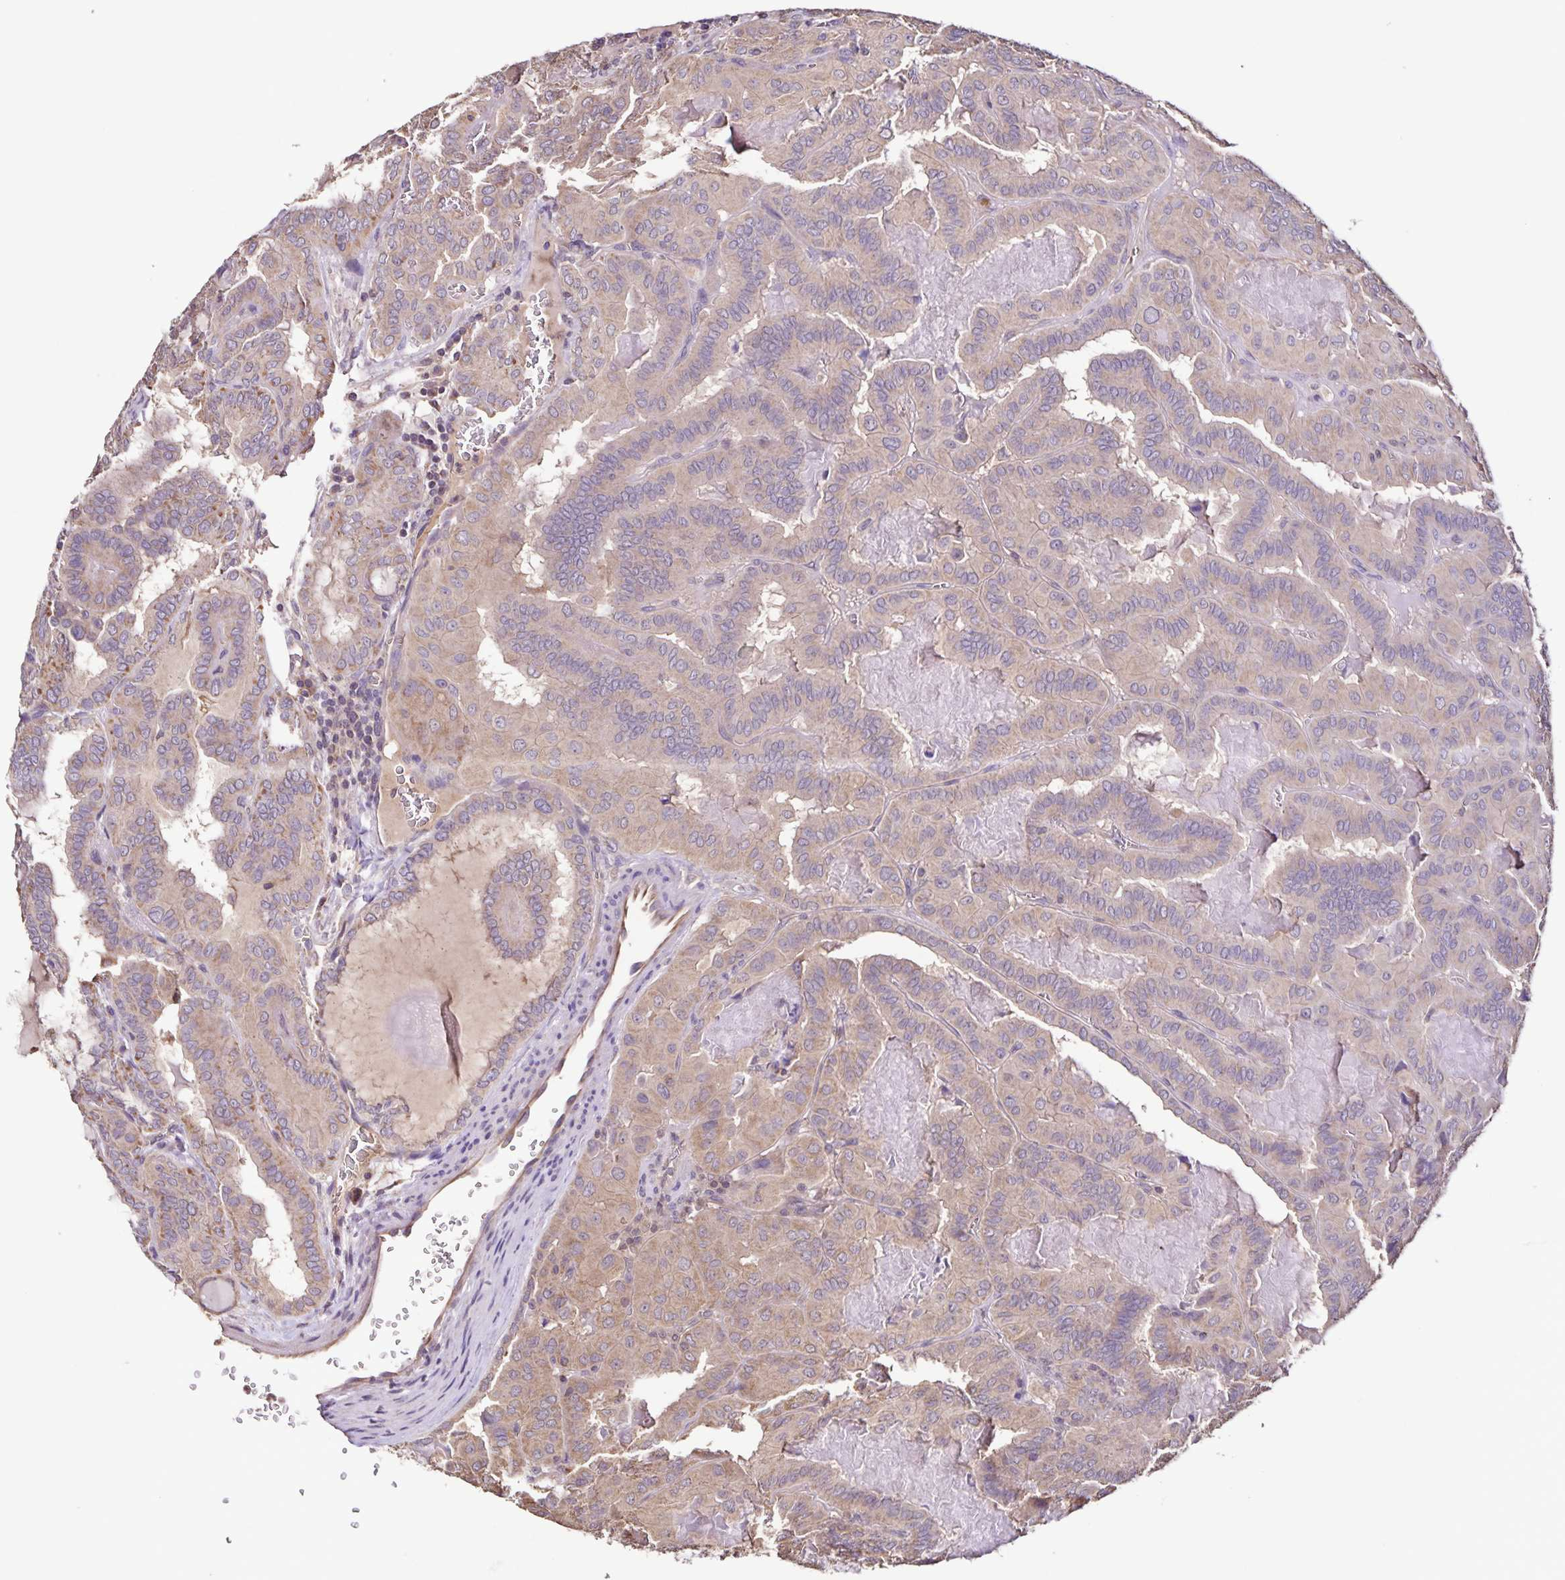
{"staining": {"intensity": "weak", "quantity": "25%-75%", "location": "cytoplasmic/membranous"}, "tissue": "thyroid cancer", "cell_type": "Tumor cells", "image_type": "cancer", "snomed": [{"axis": "morphology", "description": "Papillary adenocarcinoma, NOS"}, {"axis": "topography", "description": "Thyroid gland"}], "caption": "Thyroid papillary adenocarcinoma was stained to show a protein in brown. There is low levels of weak cytoplasmic/membranous positivity in about 25%-75% of tumor cells.", "gene": "MAN1A1", "patient": {"sex": "female", "age": 46}}